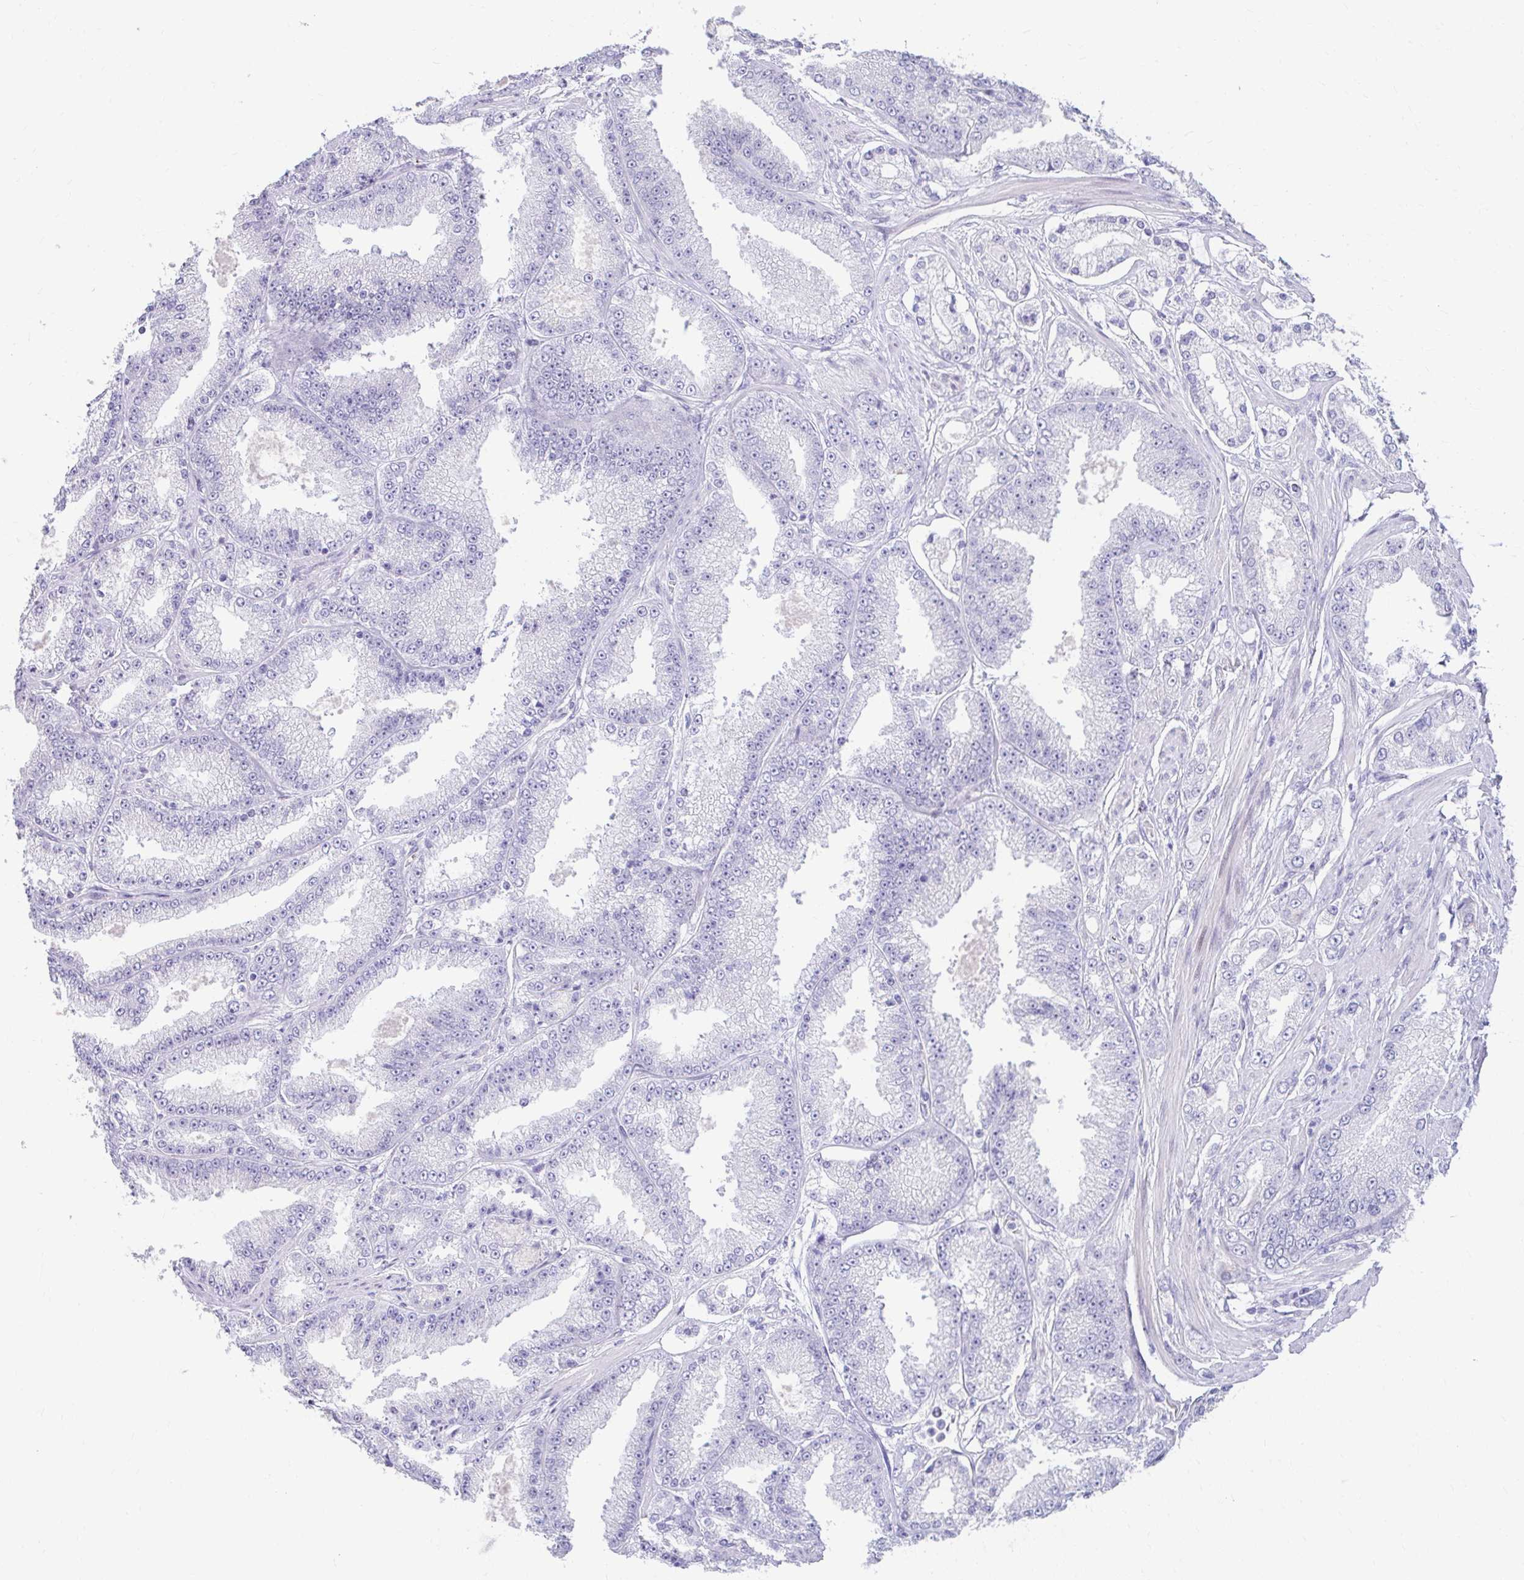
{"staining": {"intensity": "negative", "quantity": "none", "location": "none"}, "tissue": "prostate cancer", "cell_type": "Tumor cells", "image_type": "cancer", "snomed": [{"axis": "morphology", "description": "Adenocarcinoma, High grade"}, {"axis": "topography", "description": "Prostate"}], "caption": "Immunohistochemistry of prostate high-grade adenocarcinoma exhibits no positivity in tumor cells.", "gene": "RGS16", "patient": {"sex": "male", "age": 68}}